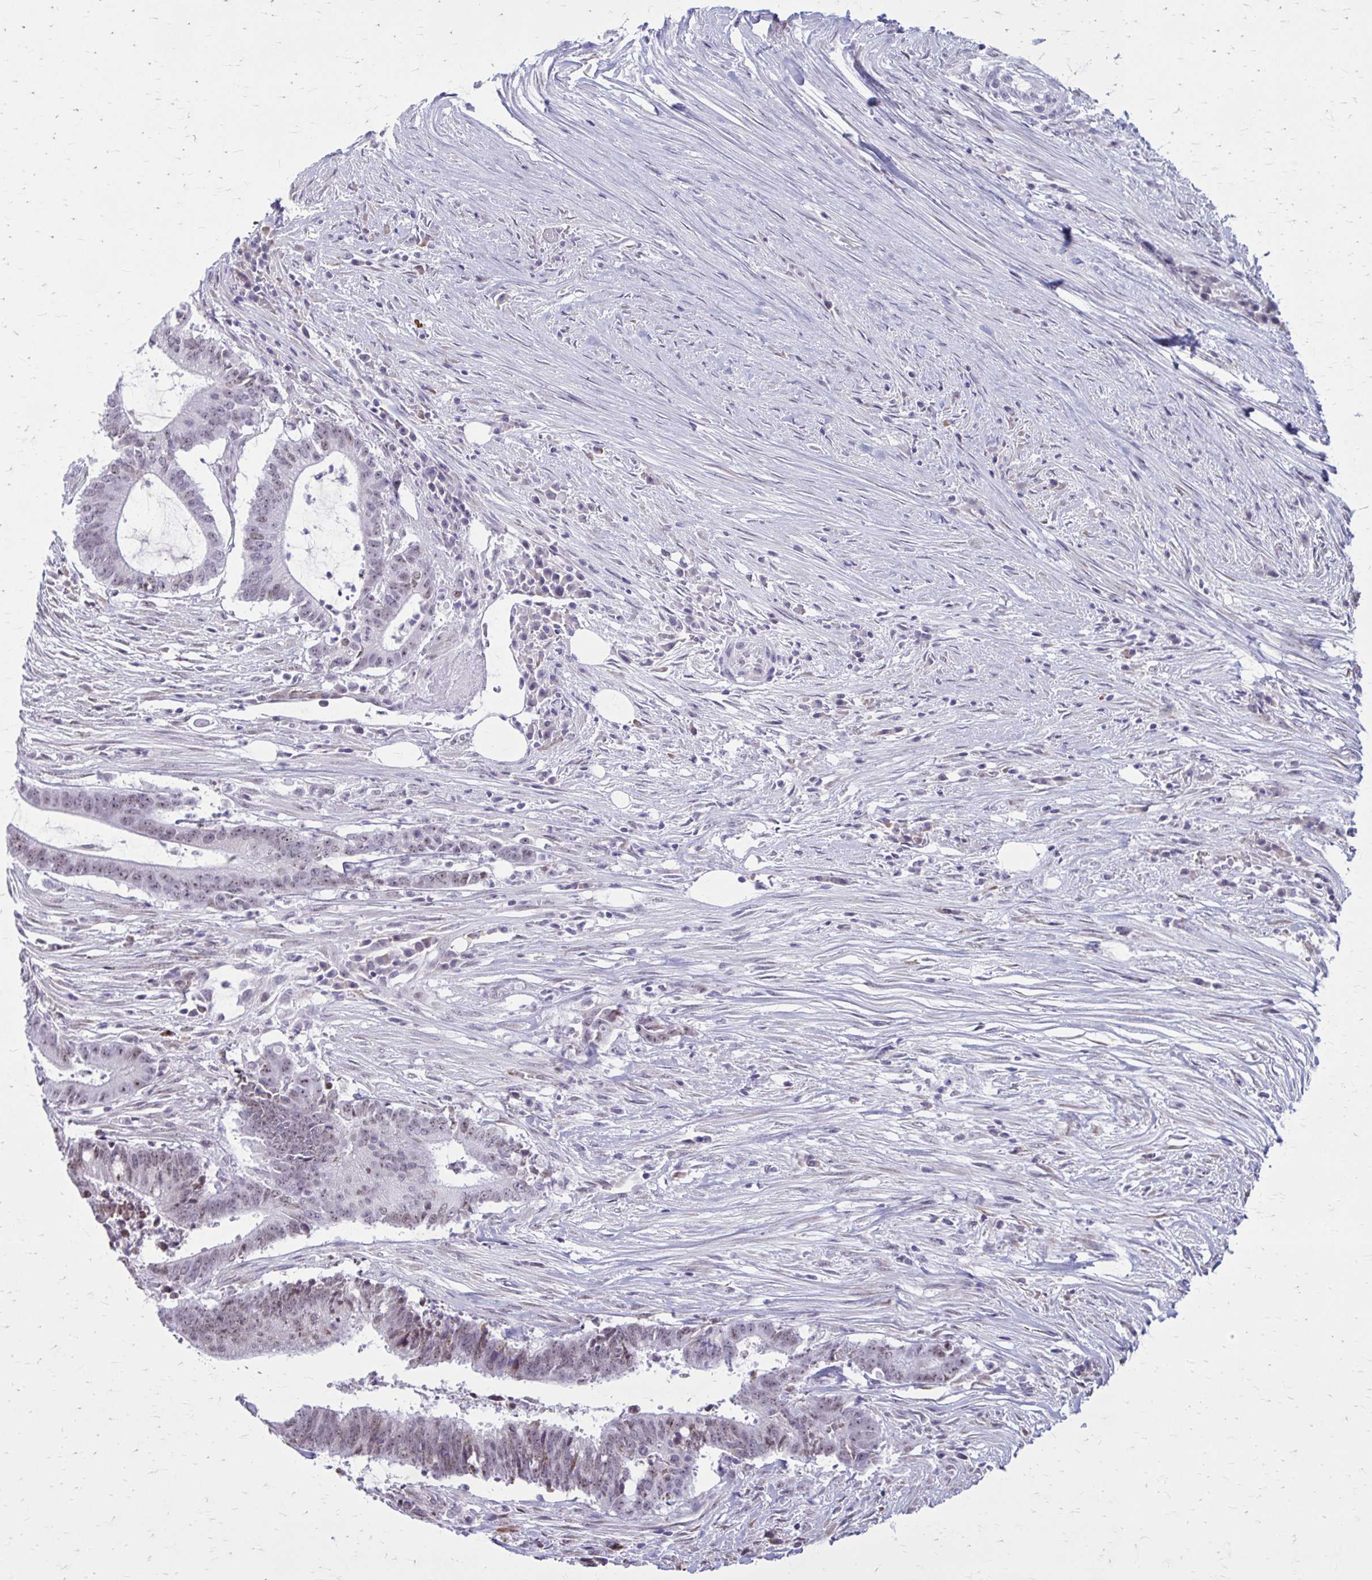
{"staining": {"intensity": "weak", "quantity": ">75%", "location": "nuclear"}, "tissue": "colorectal cancer", "cell_type": "Tumor cells", "image_type": "cancer", "snomed": [{"axis": "morphology", "description": "Adenocarcinoma, NOS"}, {"axis": "topography", "description": "Colon"}], "caption": "Colorectal cancer (adenocarcinoma) stained with DAB immunohistochemistry (IHC) exhibits low levels of weak nuclear positivity in about >75% of tumor cells.", "gene": "PROSER1", "patient": {"sex": "female", "age": 43}}